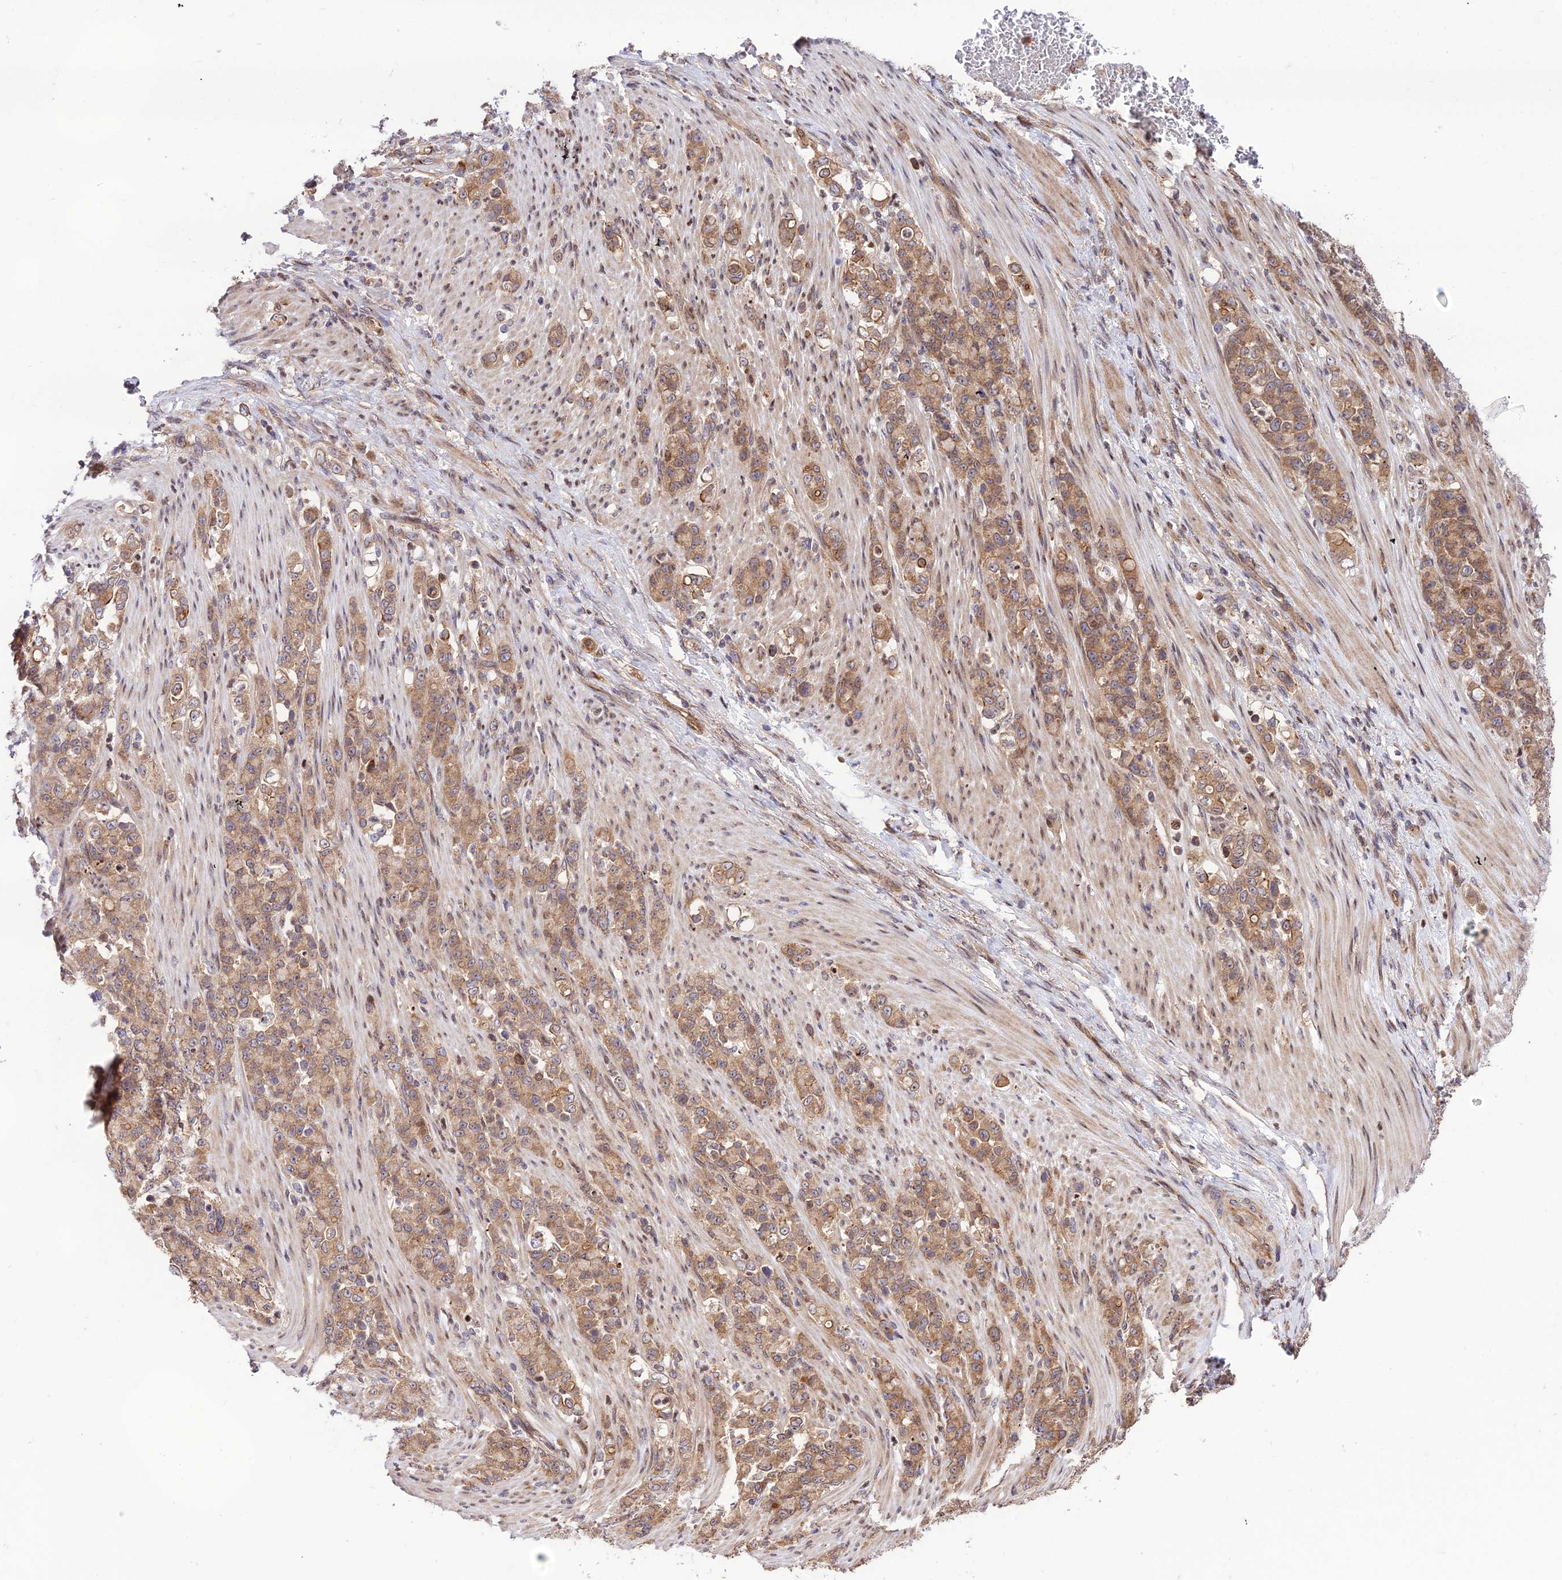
{"staining": {"intensity": "moderate", "quantity": ">75%", "location": "cytoplasmic/membranous"}, "tissue": "stomach cancer", "cell_type": "Tumor cells", "image_type": "cancer", "snomed": [{"axis": "morphology", "description": "Normal tissue, NOS"}, {"axis": "morphology", "description": "Adenocarcinoma, NOS"}, {"axis": "topography", "description": "Stomach"}], "caption": "Protein analysis of adenocarcinoma (stomach) tissue shows moderate cytoplasmic/membranous staining in about >75% of tumor cells.", "gene": "SMG6", "patient": {"sex": "female", "age": 79}}